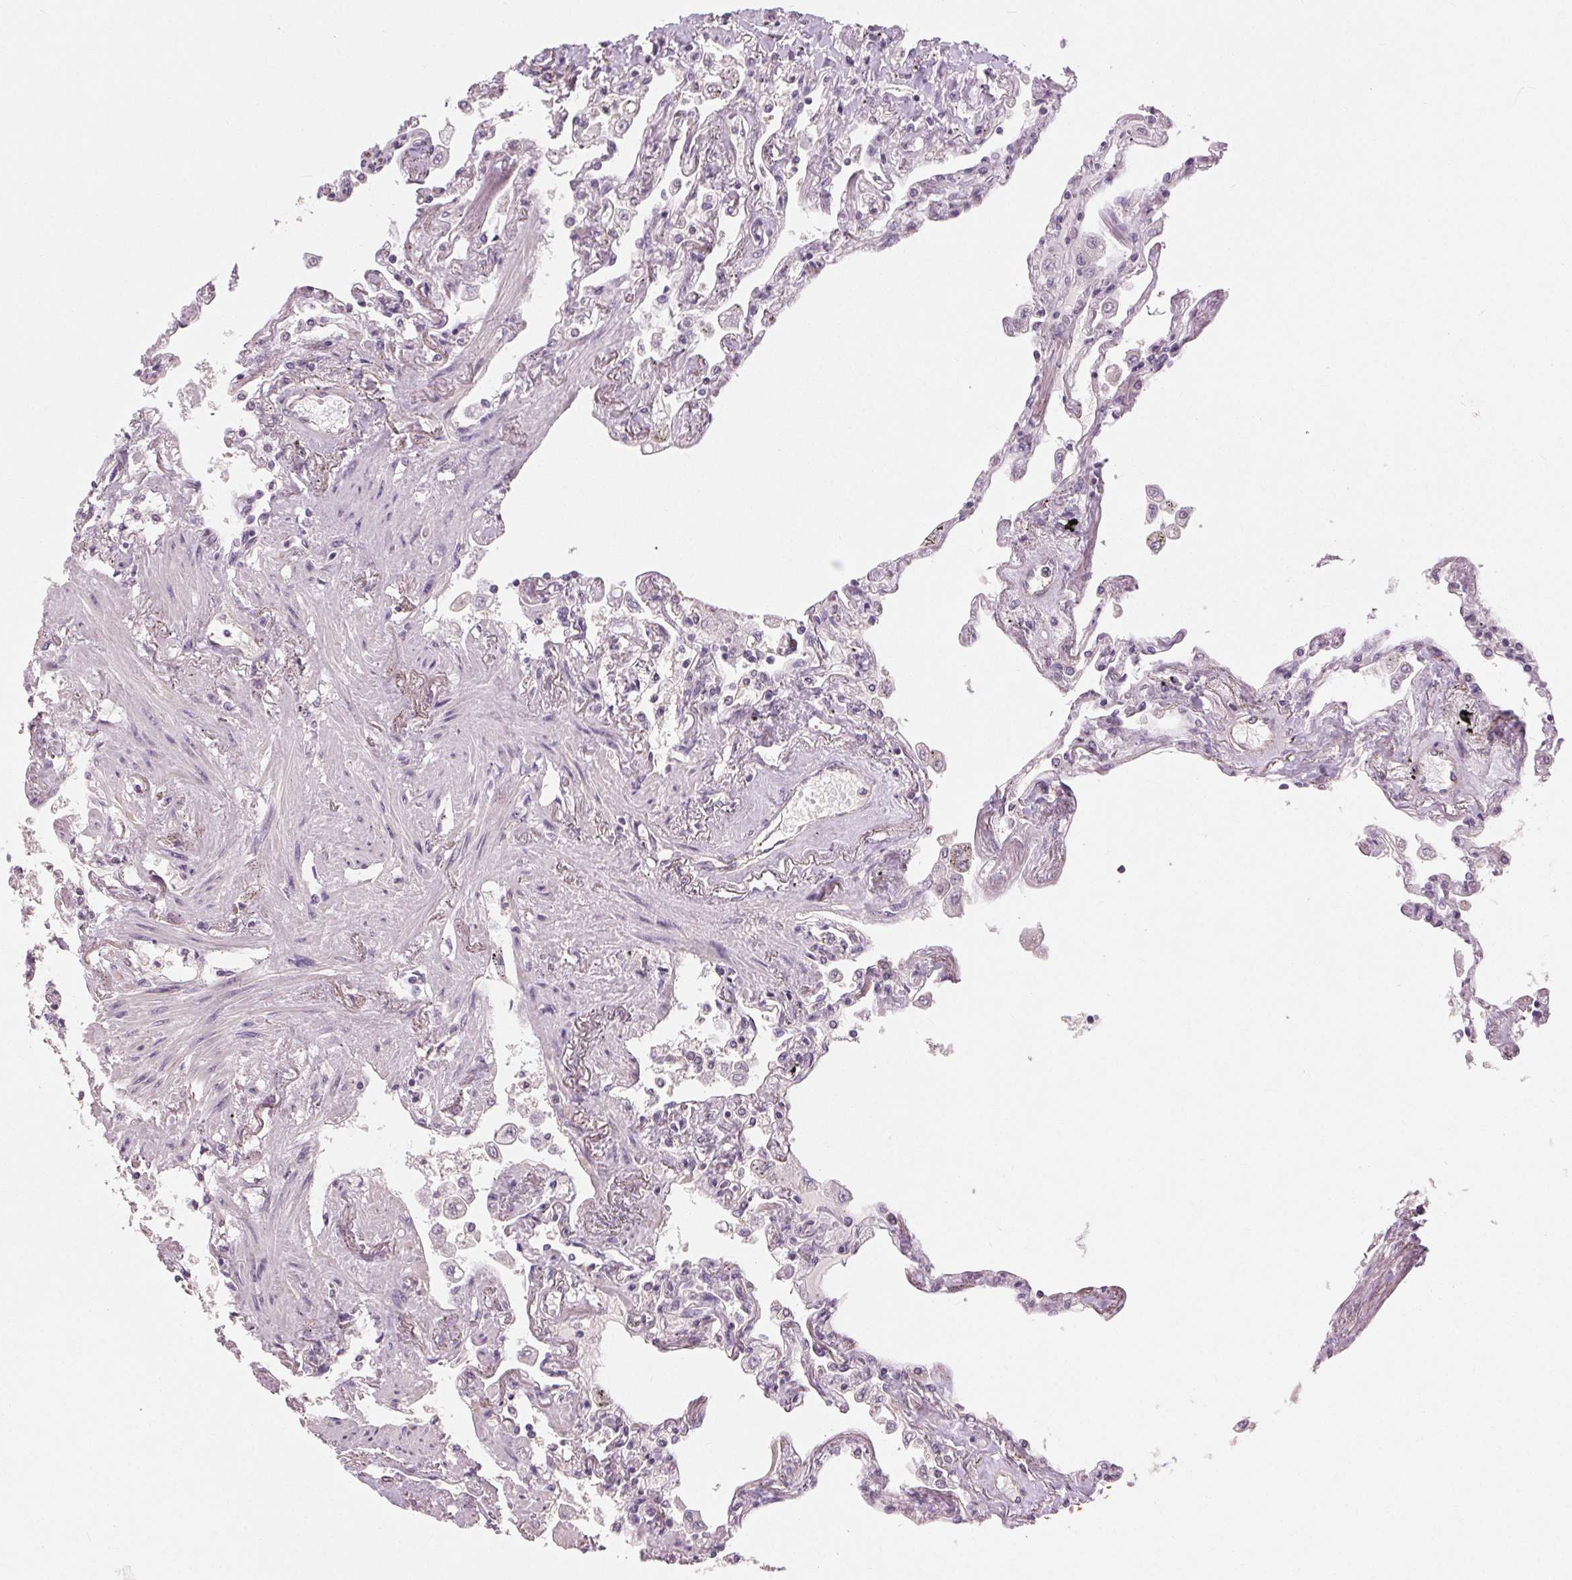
{"staining": {"intensity": "negative", "quantity": "none", "location": "none"}, "tissue": "lung", "cell_type": "Alveolar cells", "image_type": "normal", "snomed": [{"axis": "morphology", "description": "Normal tissue, NOS"}, {"axis": "morphology", "description": "Adenocarcinoma, NOS"}, {"axis": "topography", "description": "Cartilage tissue"}, {"axis": "topography", "description": "Lung"}], "caption": "A high-resolution image shows immunohistochemistry staining of normal lung, which exhibits no significant staining in alveolar cells. (DAB immunohistochemistry with hematoxylin counter stain).", "gene": "CLTRN", "patient": {"sex": "female", "age": 67}}